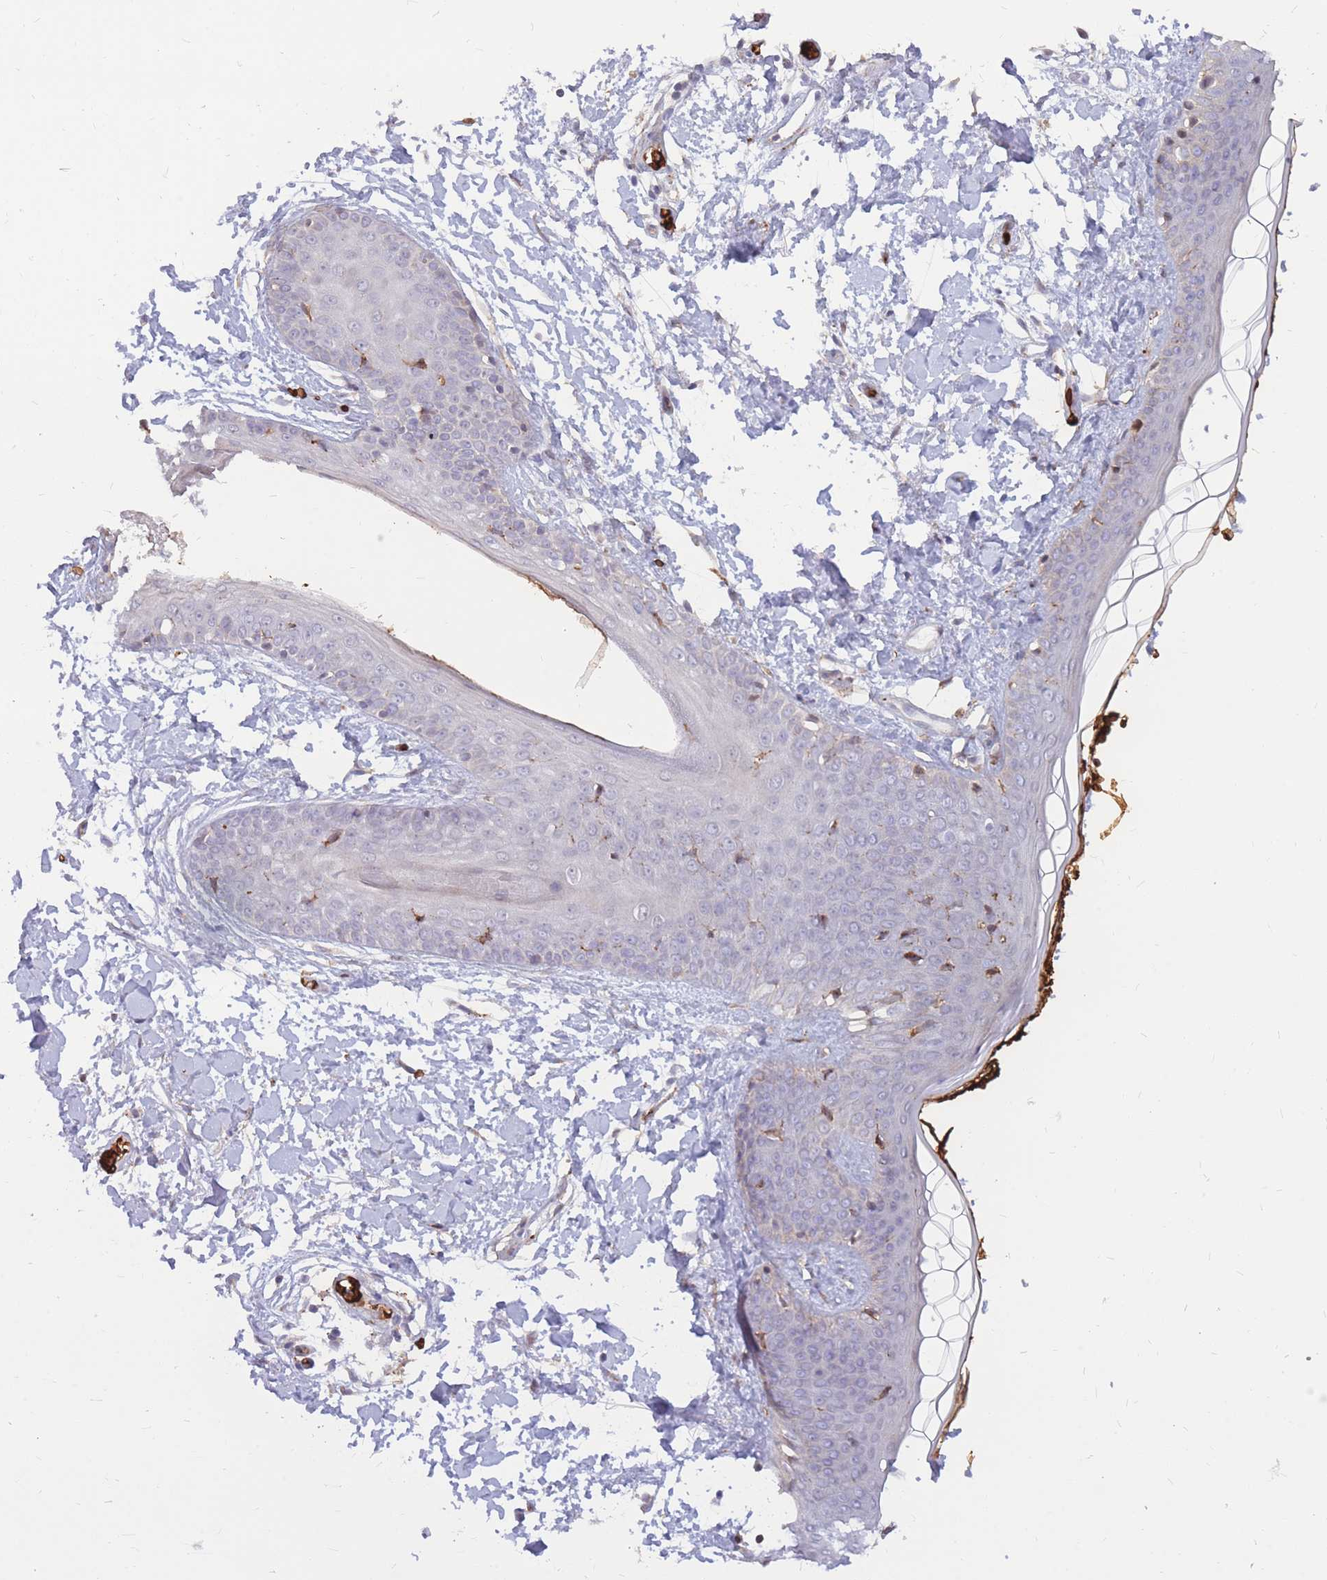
{"staining": {"intensity": "weak", "quantity": ">75%", "location": "cytoplasmic/membranous"}, "tissue": "skin", "cell_type": "Fibroblasts", "image_type": "normal", "snomed": [{"axis": "morphology", "description": "Normal tissue, NOS"}, {"axis": "topography", "description": "Skin"}], "caption": "A high-resolution histopathology image shows IHC staining of benign skin, which displays weak cytoplasmic/membranous staining in about >75% of fibroblasts. (Brightfield microscopy of DAB IHC at high magnification).", "gene": "ATP10D", "patient": {"sex": "female", "age": 34}}